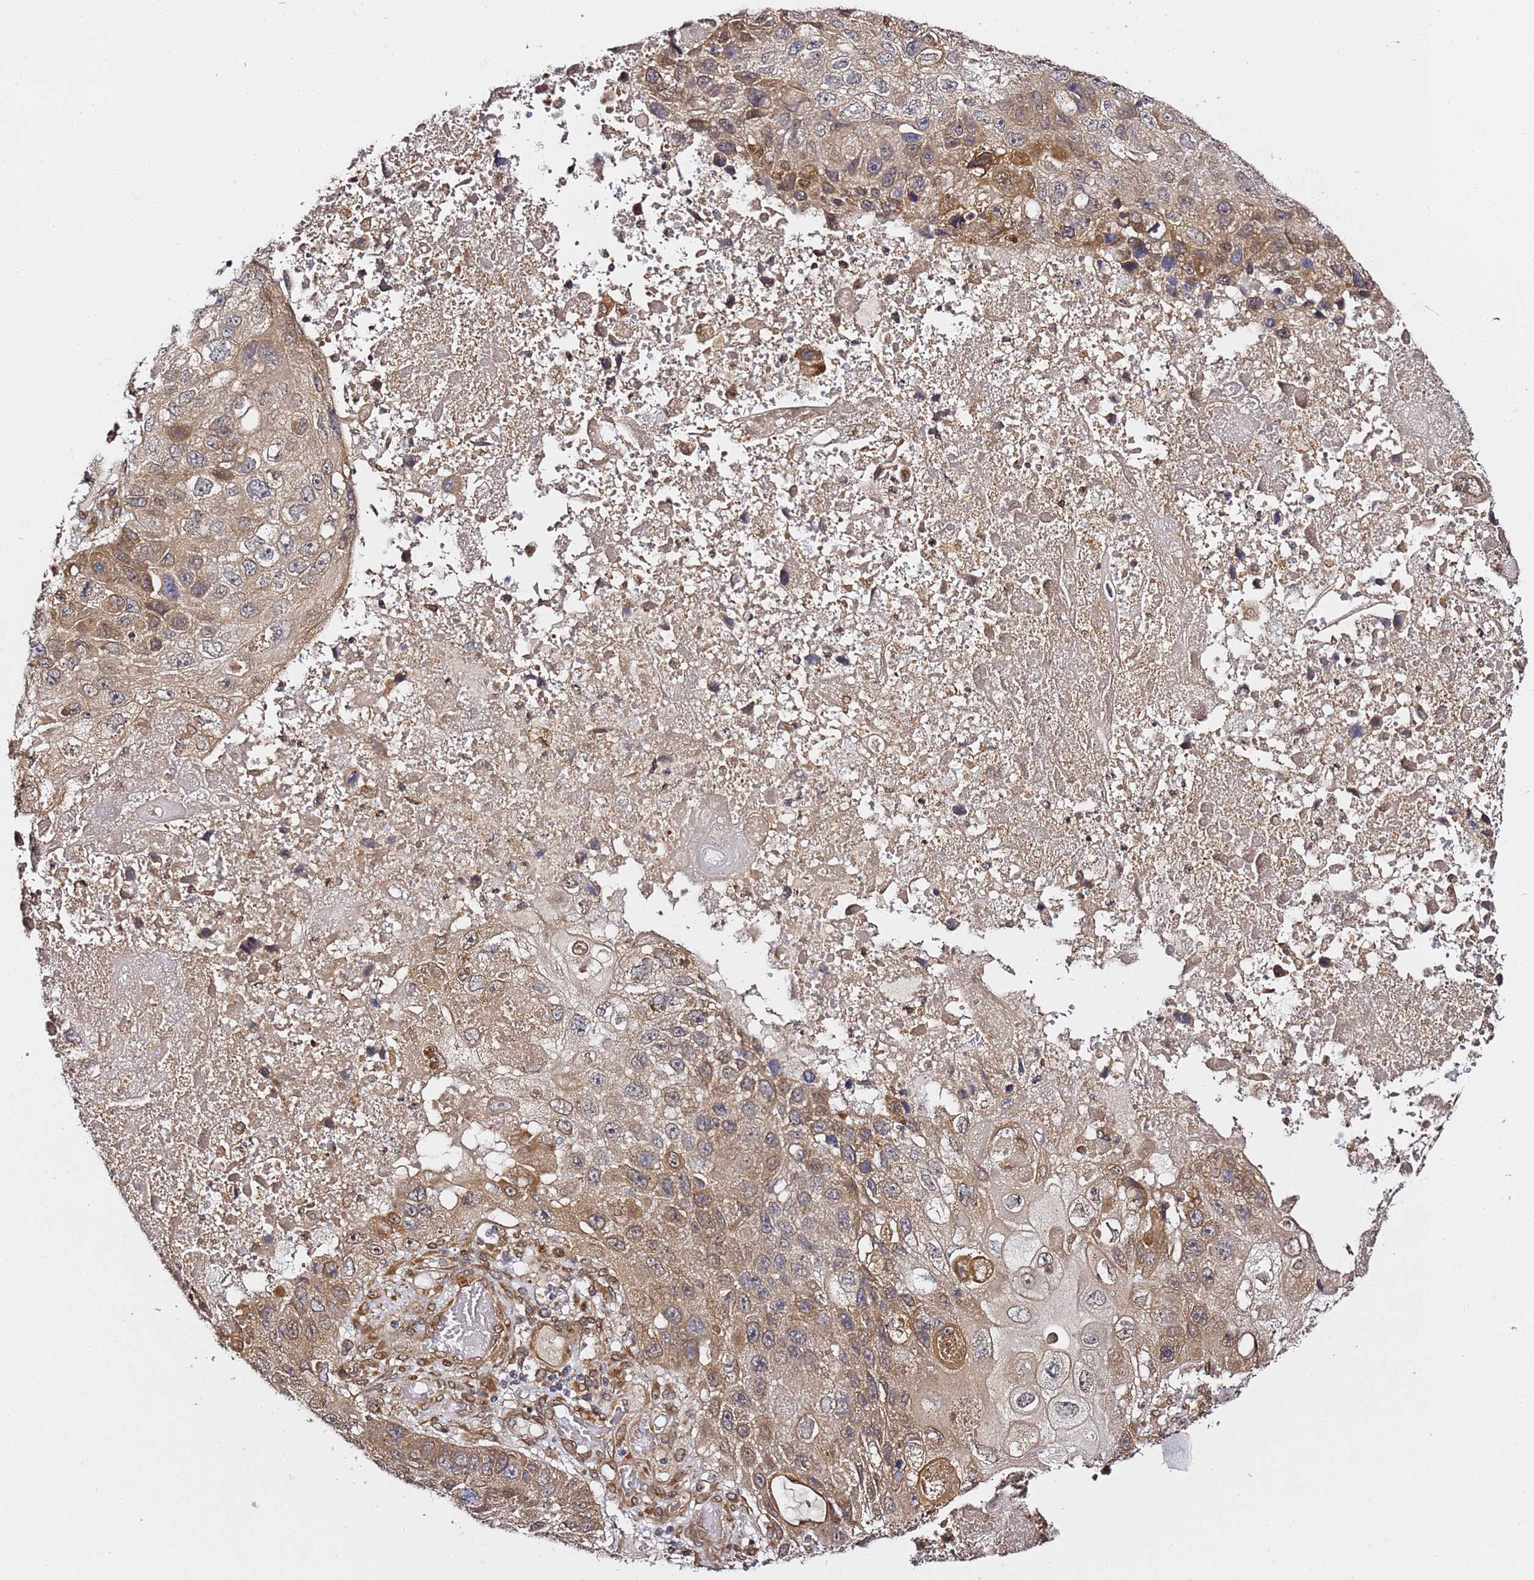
{"staining": {"intensity": "moderate", "quantity": "25%-75%", "location": "cytoplasmic/membranous"}, "tissue": "lung cancer", "cell_type": "Tumor cells", "image_type": "cancer", "snomed": [{"axis": "morphology", "description": "Squamous cell carcinoma, NOS"}, {"axis": "topography", "description": "Lung"}], "caption": "IHC of human lung cancer shows medium levels of moderate cytoplasmic/membranous staining in approximately 25%-75% of tumor cells. (IHC, brightfield microscopy, high magnification).", "gene": "PRKAB2", "patient": {"sex": "male", "age": 61}}